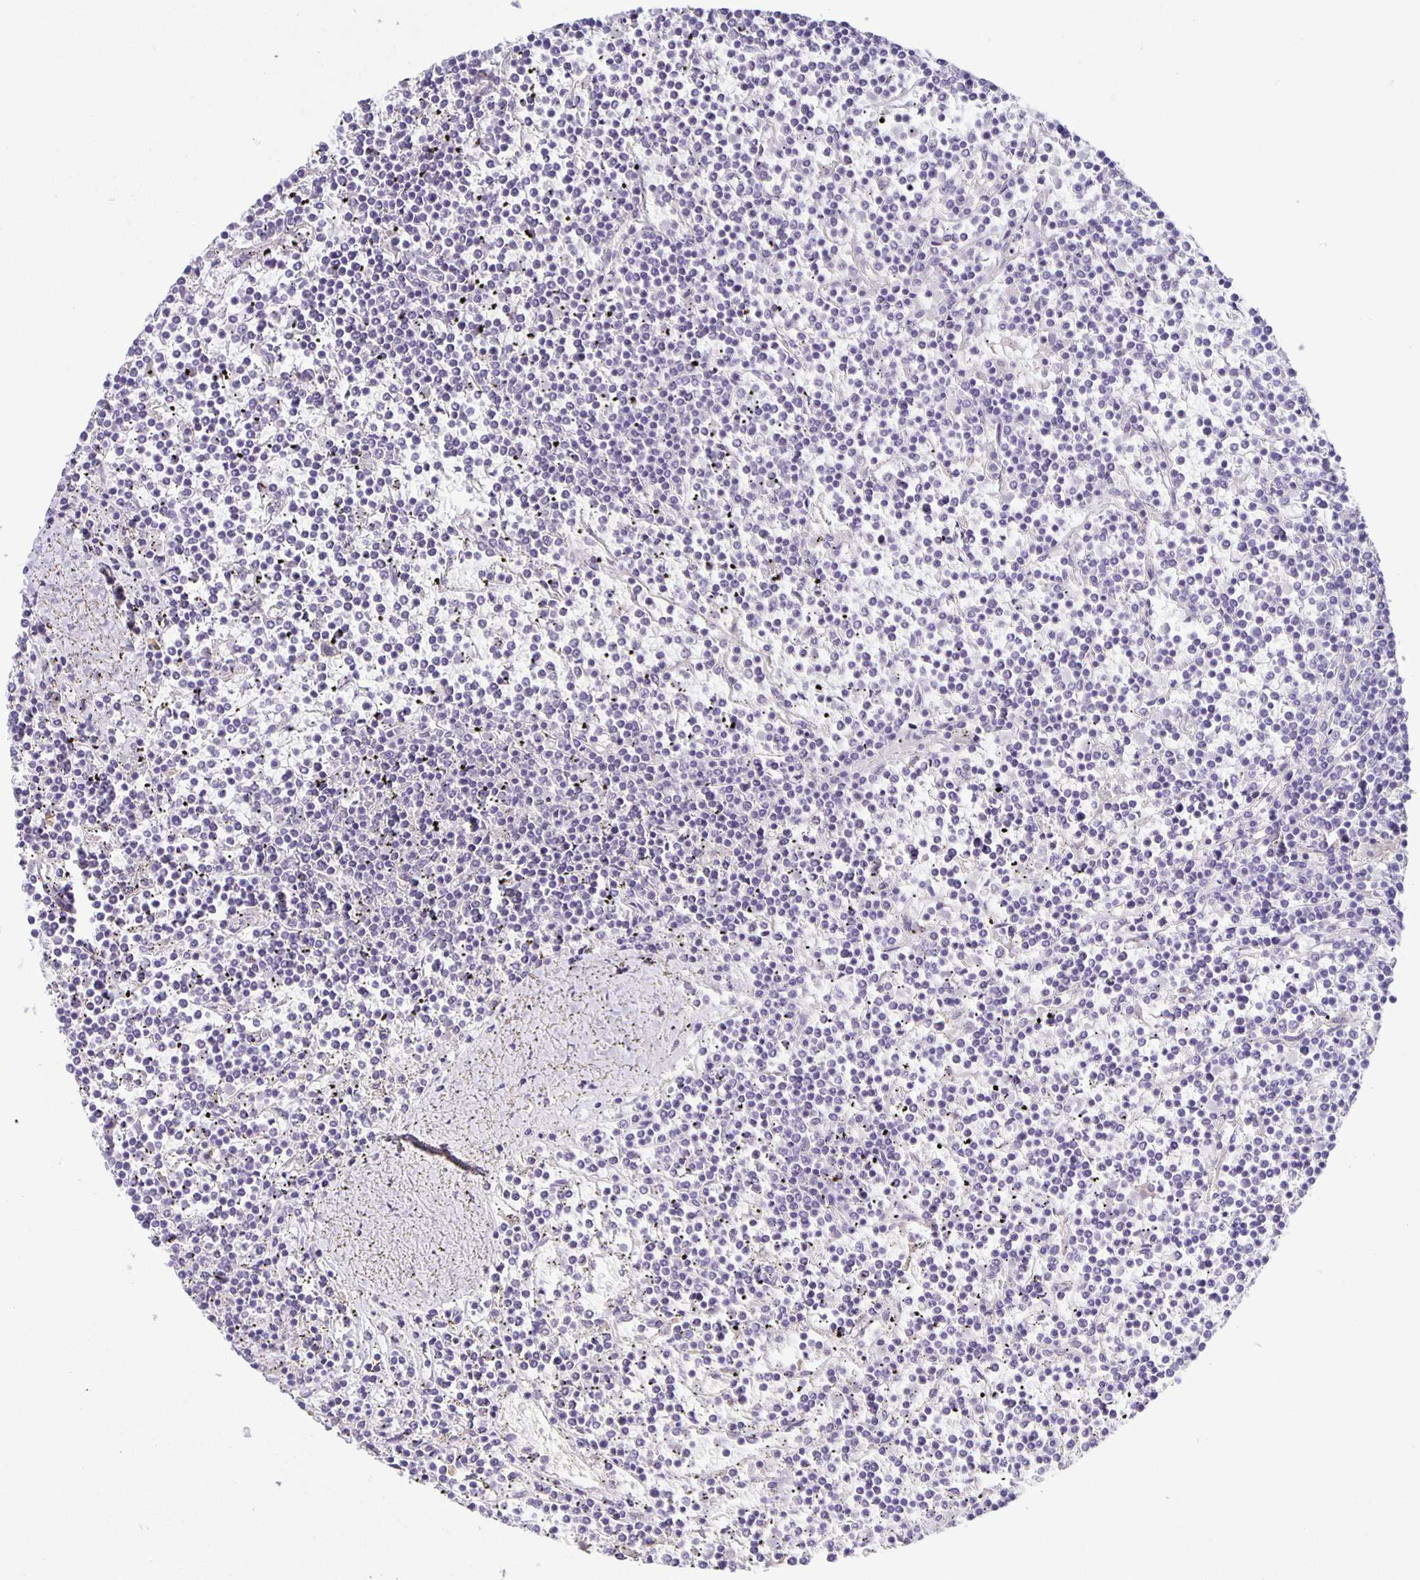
{"staining": {"intensity": "negative", "quantity": "none", "location": "none"}, "tissue": "lymphoma", "cell_type": "Tumor cells", "image_type": "cancer", "snomed": [{"axis": "morphology", "description": "Malignant lymphoma, non-Hodgkin's type, Low grade"}, {"axis": "topography", "description": "Spleen"}], "caption": "IHC histopathology image of human lymphoma stained for a protein (brown), which shows no staining in tumor cells. Brightfield microscopy of IHC stained with DAB (brown) and hematoxylin (blue), captured at high magnification.", "gene": "PTPN3", "patient": {"sex": "female", "age": 19}}